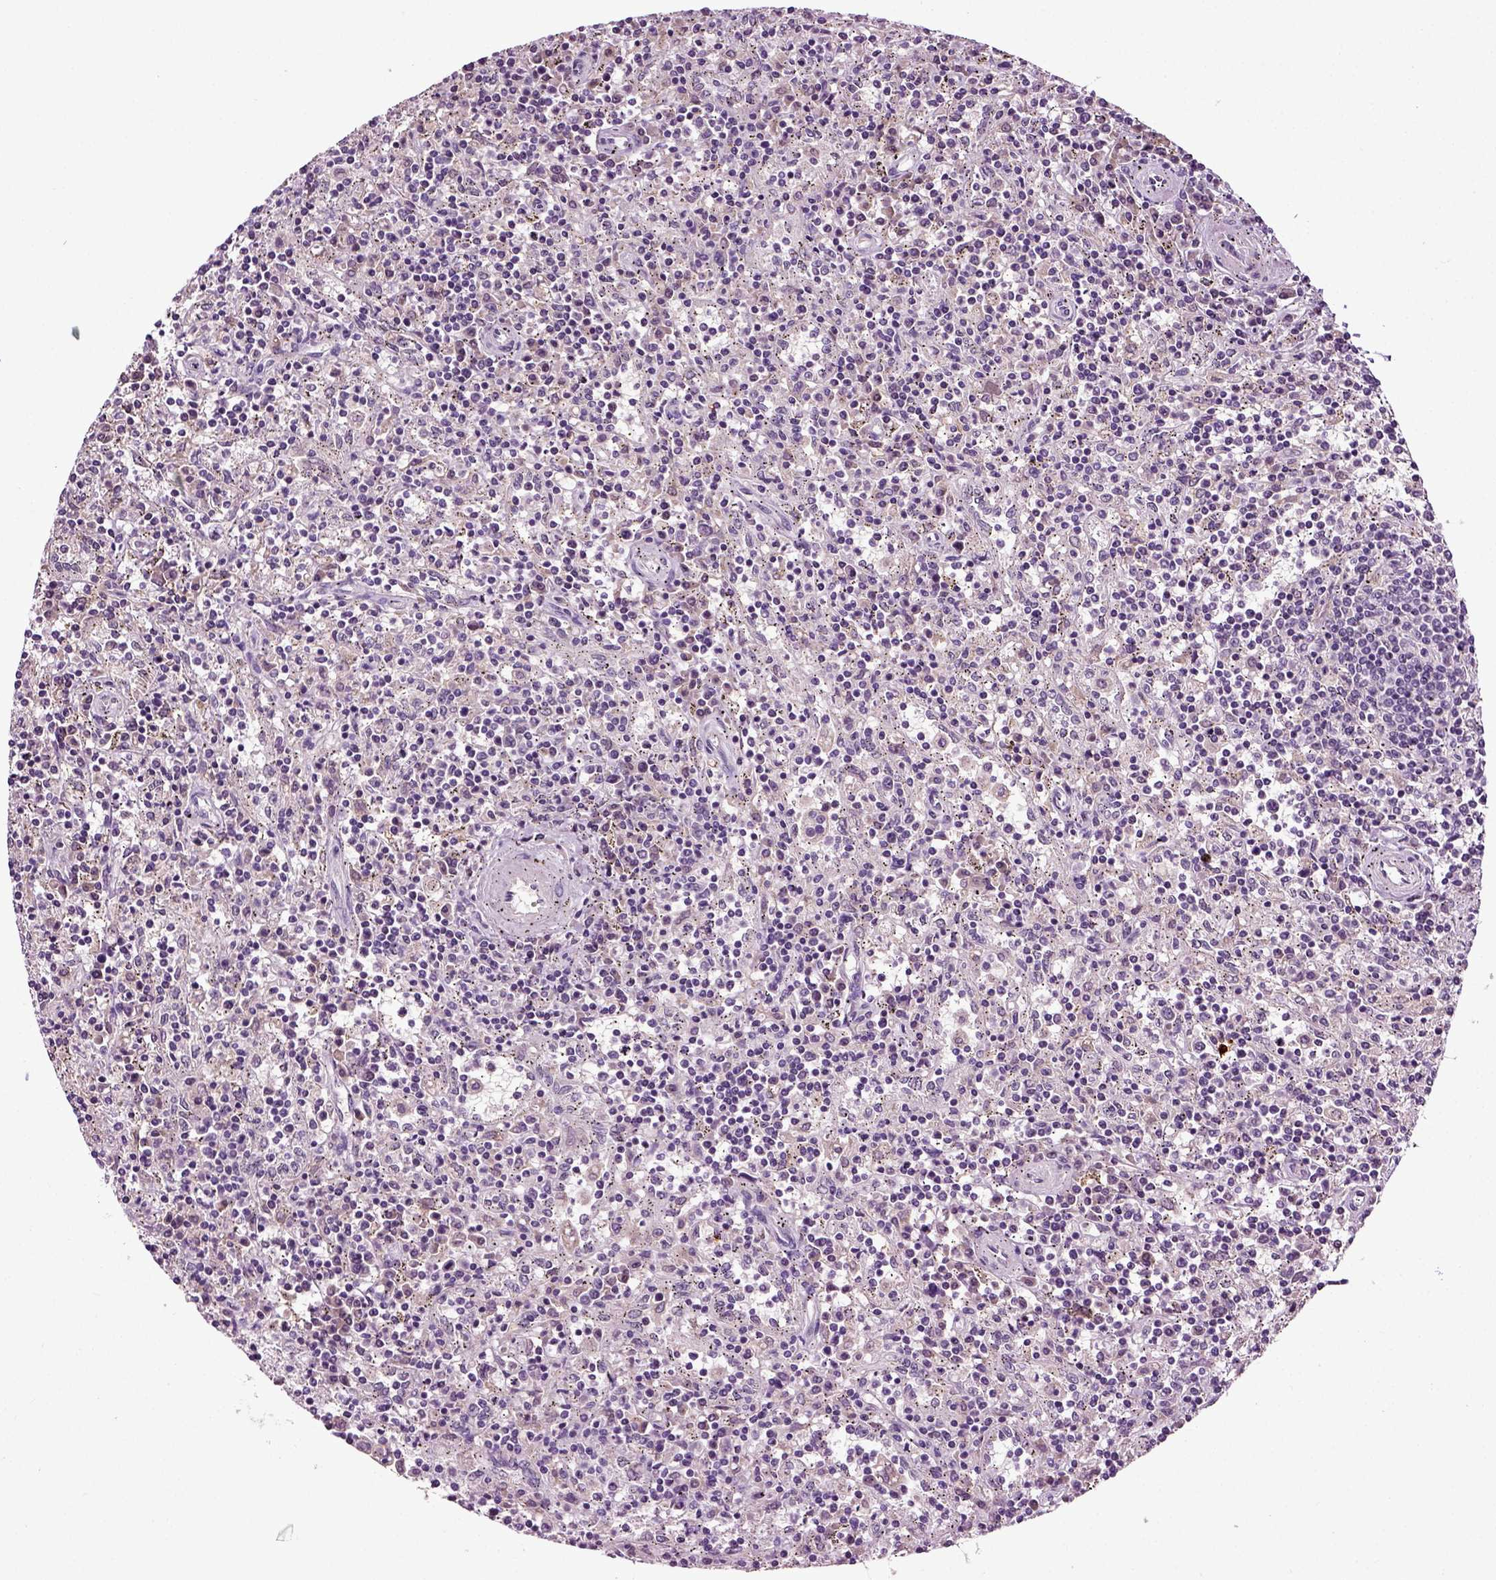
{"staining": {"intensity": "negative", "quantity": "none", "location": "none"}, "tissue": "lymphoma", "cell_type": "Tumor cells", "image_type": "cancer", "snomed": [{"axis": "morphology", "description": "Malignant lymphoma, non-Hodgkin's type, Low grade"}, {"axis": "topography", "description": "Spleen"}], "caption": "High magnification brightfield microscopy of malignant lymphoma, non-Hodgkin's type (low-grade) stained with DAB (3,3'-diaminobenzidine) (brown) and counterstained with hematoxylin (blue): tumor cells show no significant expression.", "gene": "SPATA17", "patient": {"sex": "male", "age": 62}}